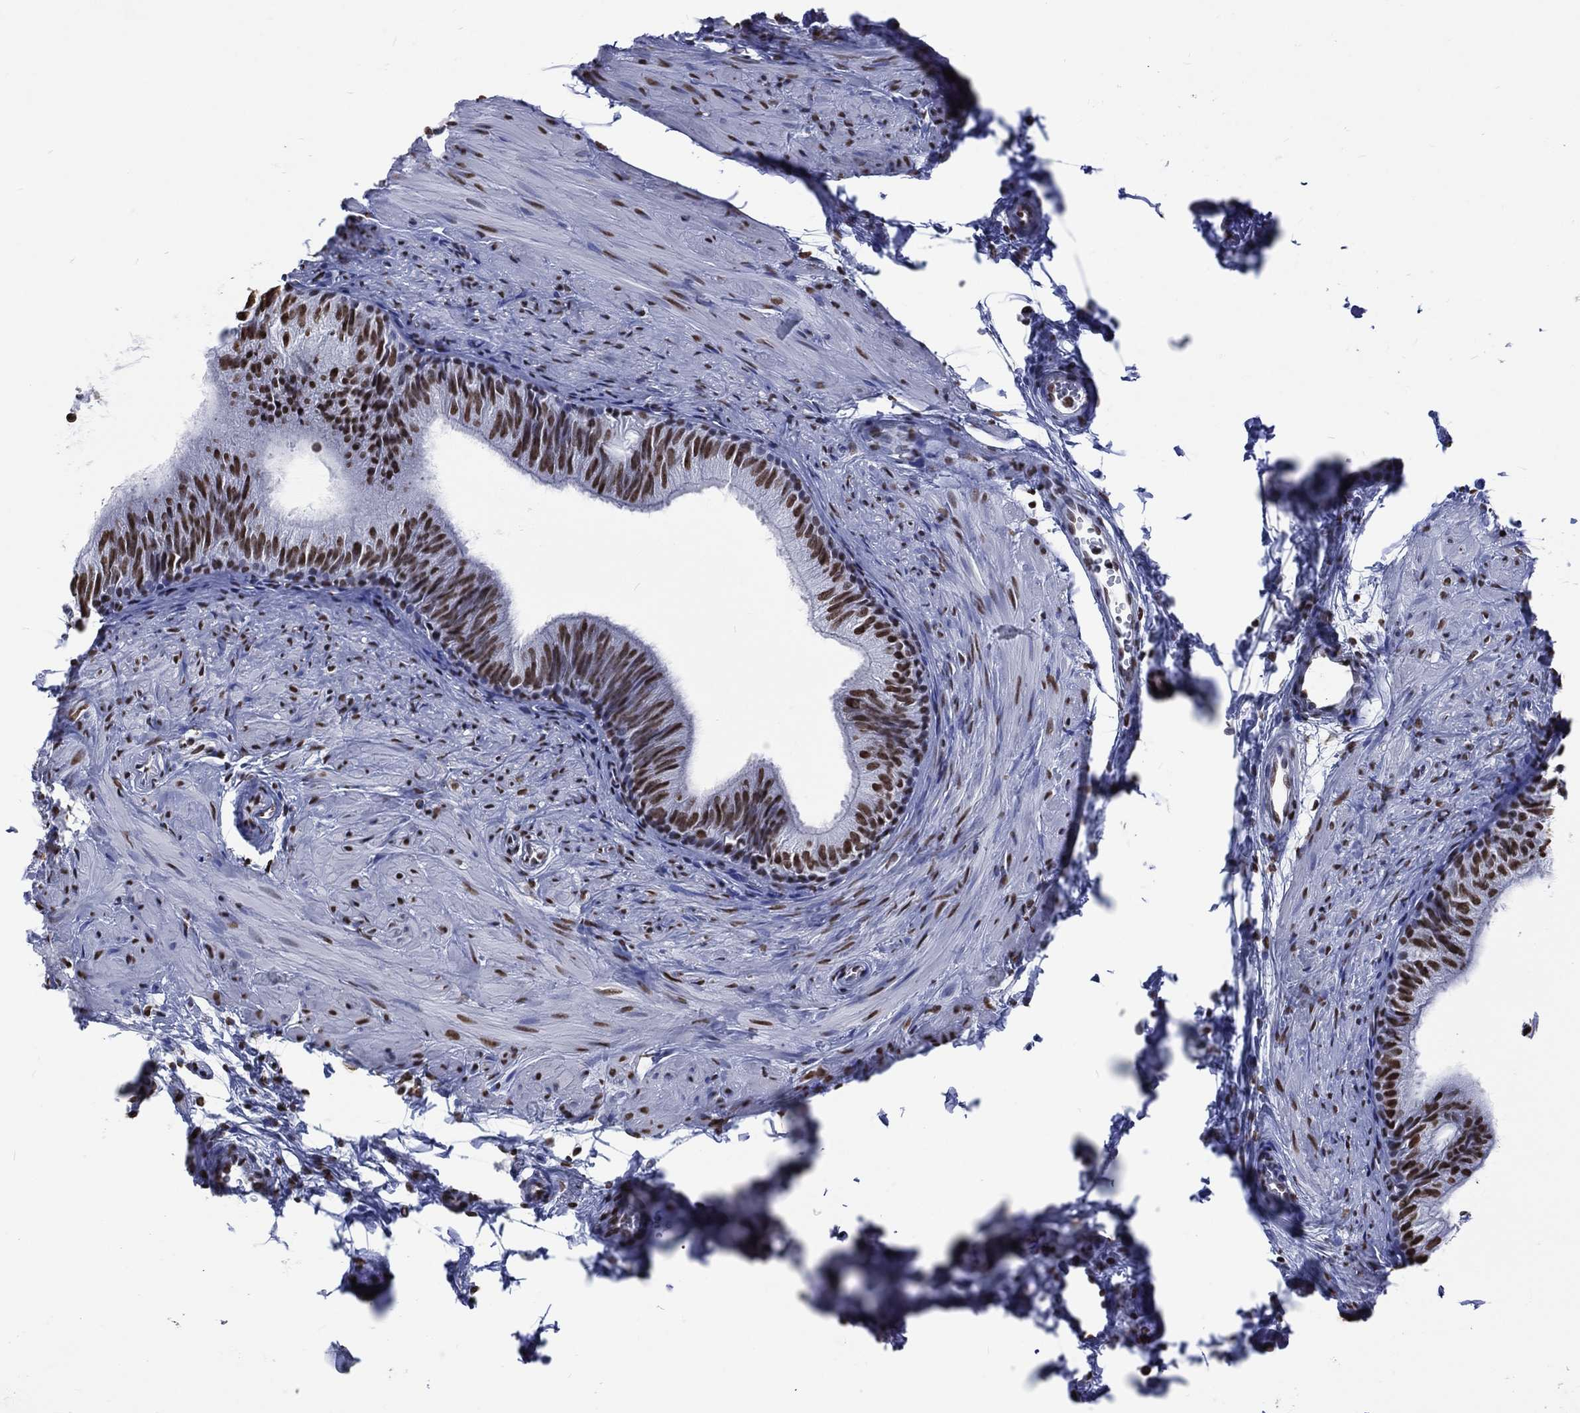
{"staining": {"intensity": "strong", "quantity": ">75%", "location": "nuclear"}, "tissue": "epididymis", "cell_type": "Glandular cells", "image_type": "normal", "snomed": [{"axis": "morphology", "description": "Normal tissue, NOS"}, {"axis": "topography", "description": "Epididymis"}], "caption": "Brown immunohistochemical staining in normal human epididymis demonstrates strong nuclear expression in about >75% of glandular cells. The staining was performed using DAB (3,3'-diaminobenzidine), with brown indicating positive protein expression. Nuclei are stained blue with hematoxylin.", "gene": "RETREG2", "patient": {"sex": "male", "age": 22}}